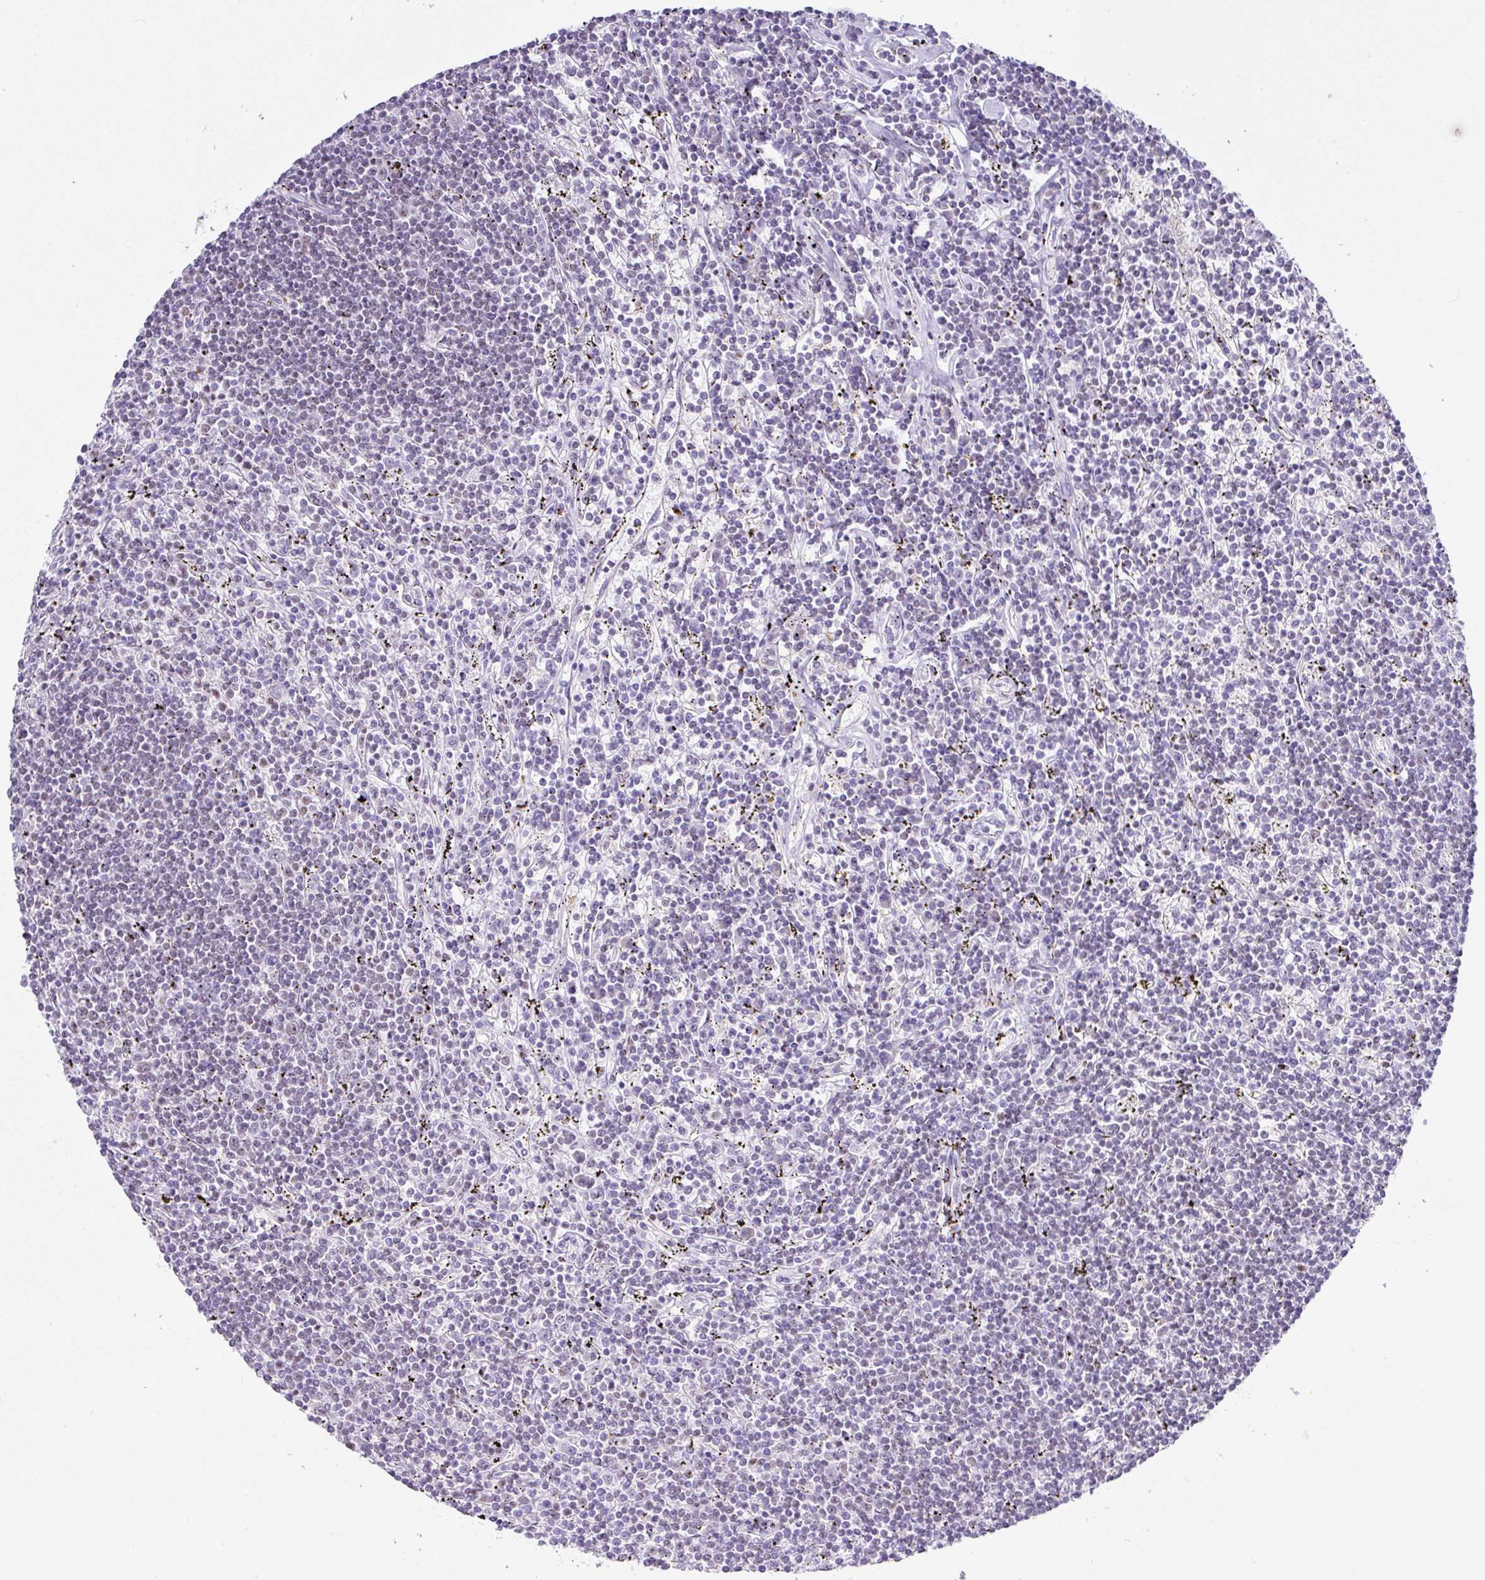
{"staining": {"intensity": "negative", "quantity": "none", "location": "none"}, "tissue": "lymphoma", "cell_type": "Tumor cells", "image_type": "cancer", "snomed": [{"axis": "morphology", "description": "Malignant lymphoma, non-Hodgkin's type, Low grade"}, {"axis": "topography", "description": "Spleen"}], "caption": "Immunohistochemistry histopathology image of lymphoma stained for a protein (brown), which displays no positivity in tumor cells.", "gene": "BCL11A", "patient": {"sex": "male", "age": 76}}